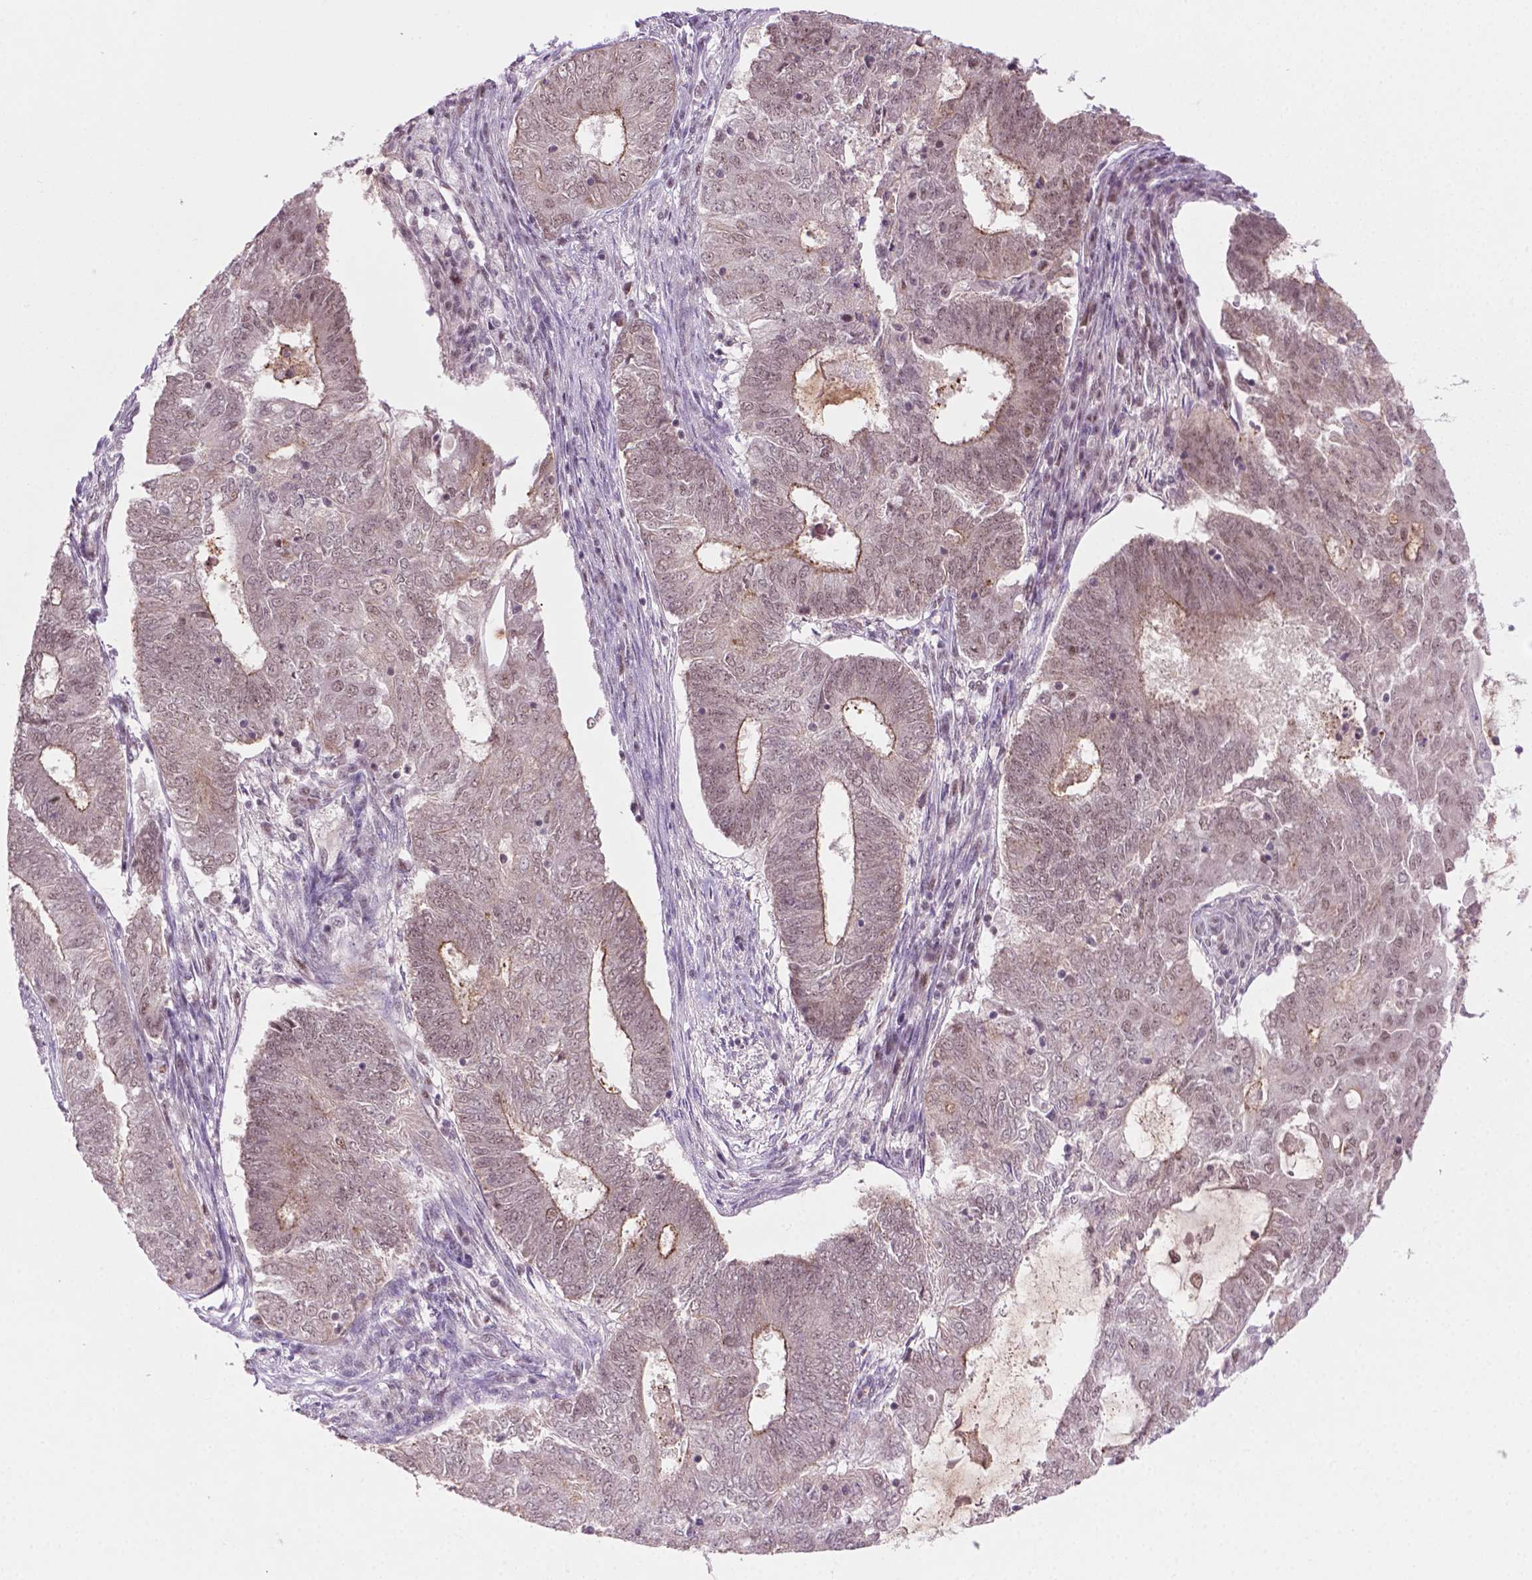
{"staining": {"intensity": "weak", "quantity": "25%-75%", "location": "cytoplasmic/membranous,nuclear"}, "tissue": "endometrial cancer", "cell_type": "Tumor cells", "image_type": "cancer", "snomed": [{"axis": "morphology", "description": "Adenocarcinoma, NOS"}, {"axis": "topography", "description": "Endometrium"}], "caption": "DAB immunohistochemical staining of endometrial cancer (adenocarcinoma) displays weak cytoplasmic/membranous and nuclear protein positivity in about 25%-75% of tumor cells.", "gene": "PHAX", "patient": {"sex": "female", "age": 62}}